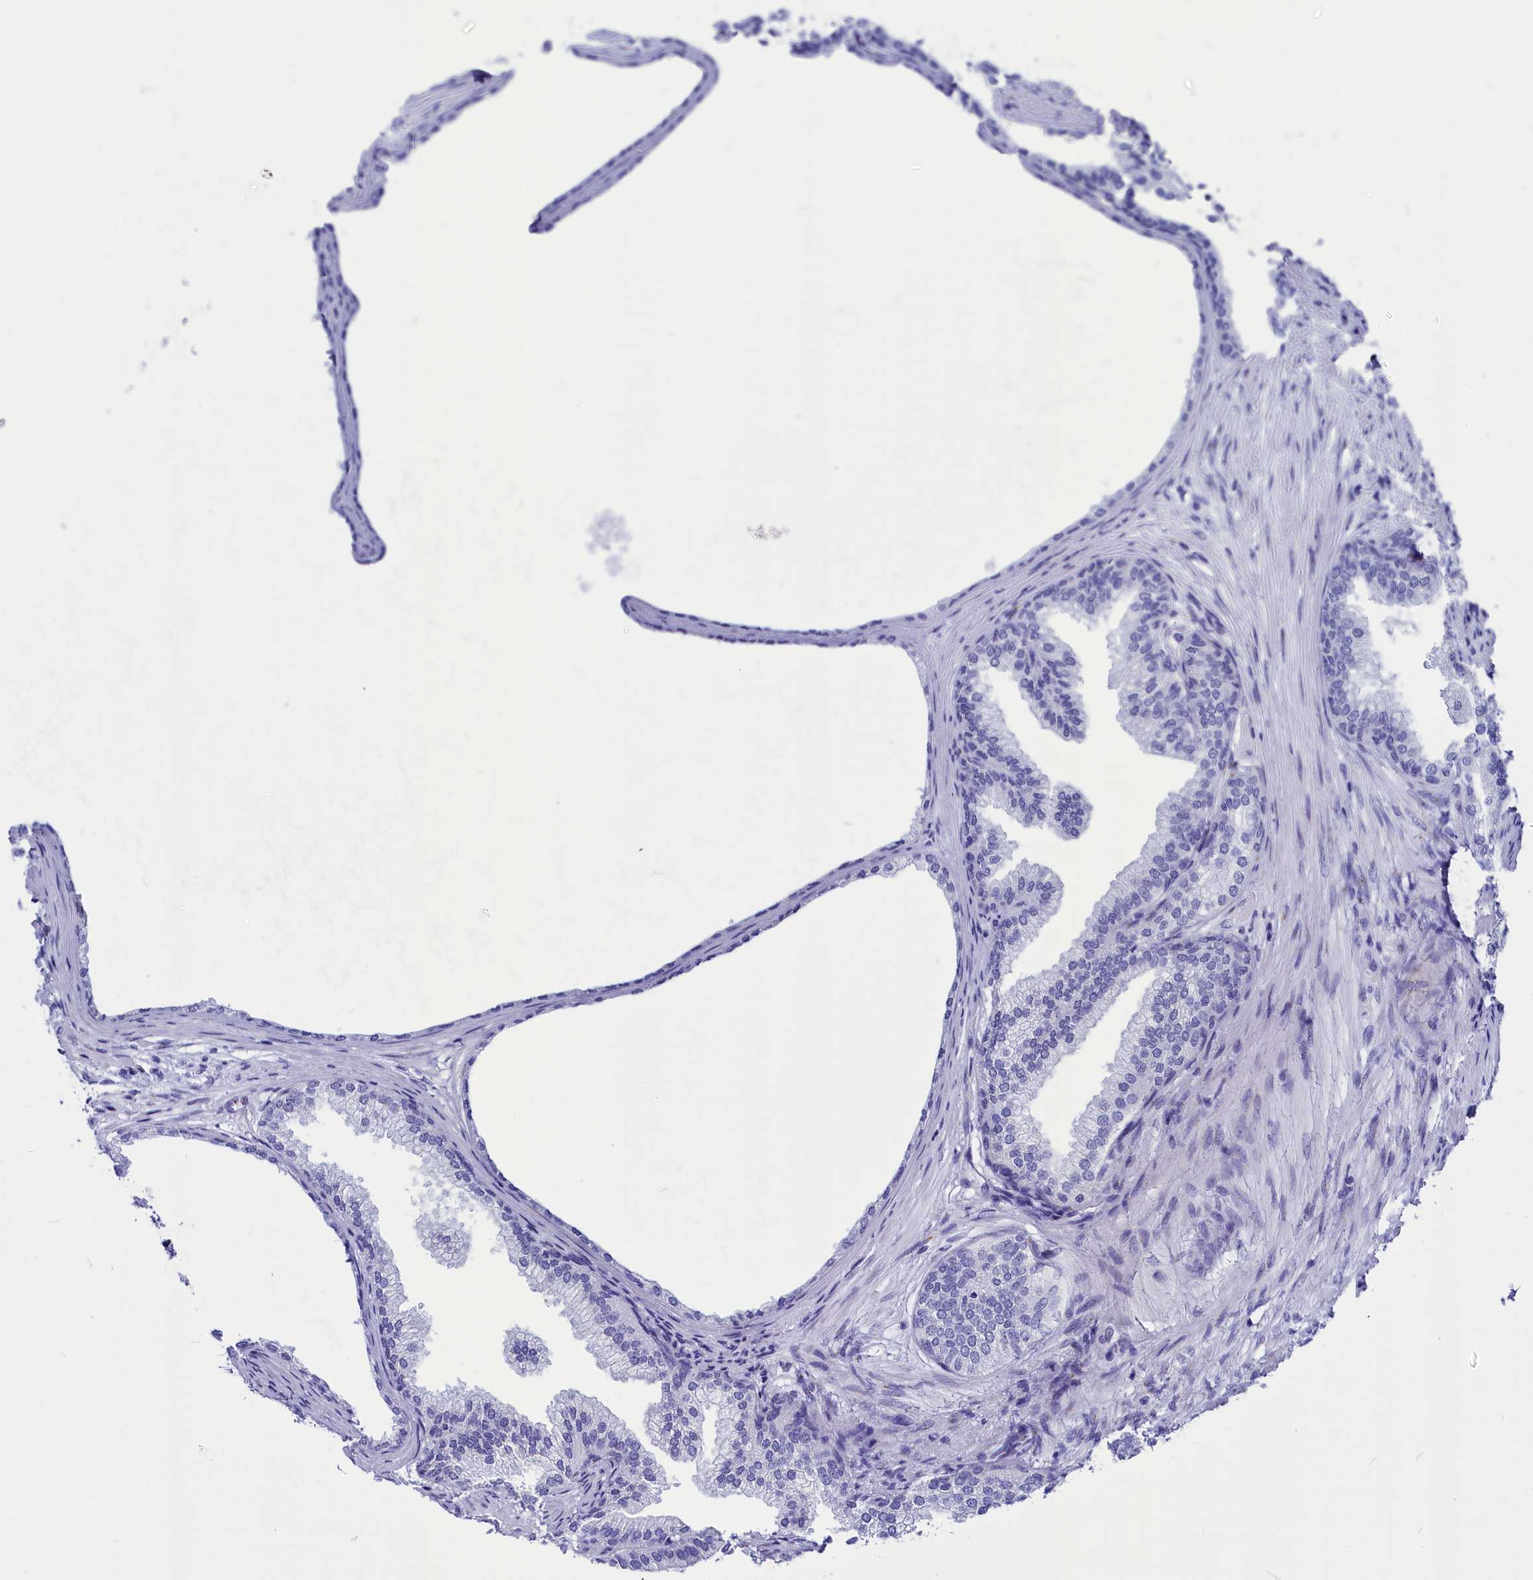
{"staining": {"intensity": "negative", "quantity": "none", "location": "none"}, "tissue": "prostate", "cell_type": "Glandular cells", "image_type": "normal", "snomed": [{"axis": "morphology", "description": "Normal tissue, NOS"}, {"axis": "topography", "description": "Prostate"}], "caption": "High power microscopy histopathology image of an immunohistochemistry (IHC) image of normal prostate, revealing no significant staining in glandular cells.", "gene": "AP3B2", "patient": {"sex": "male", "age": 76}}